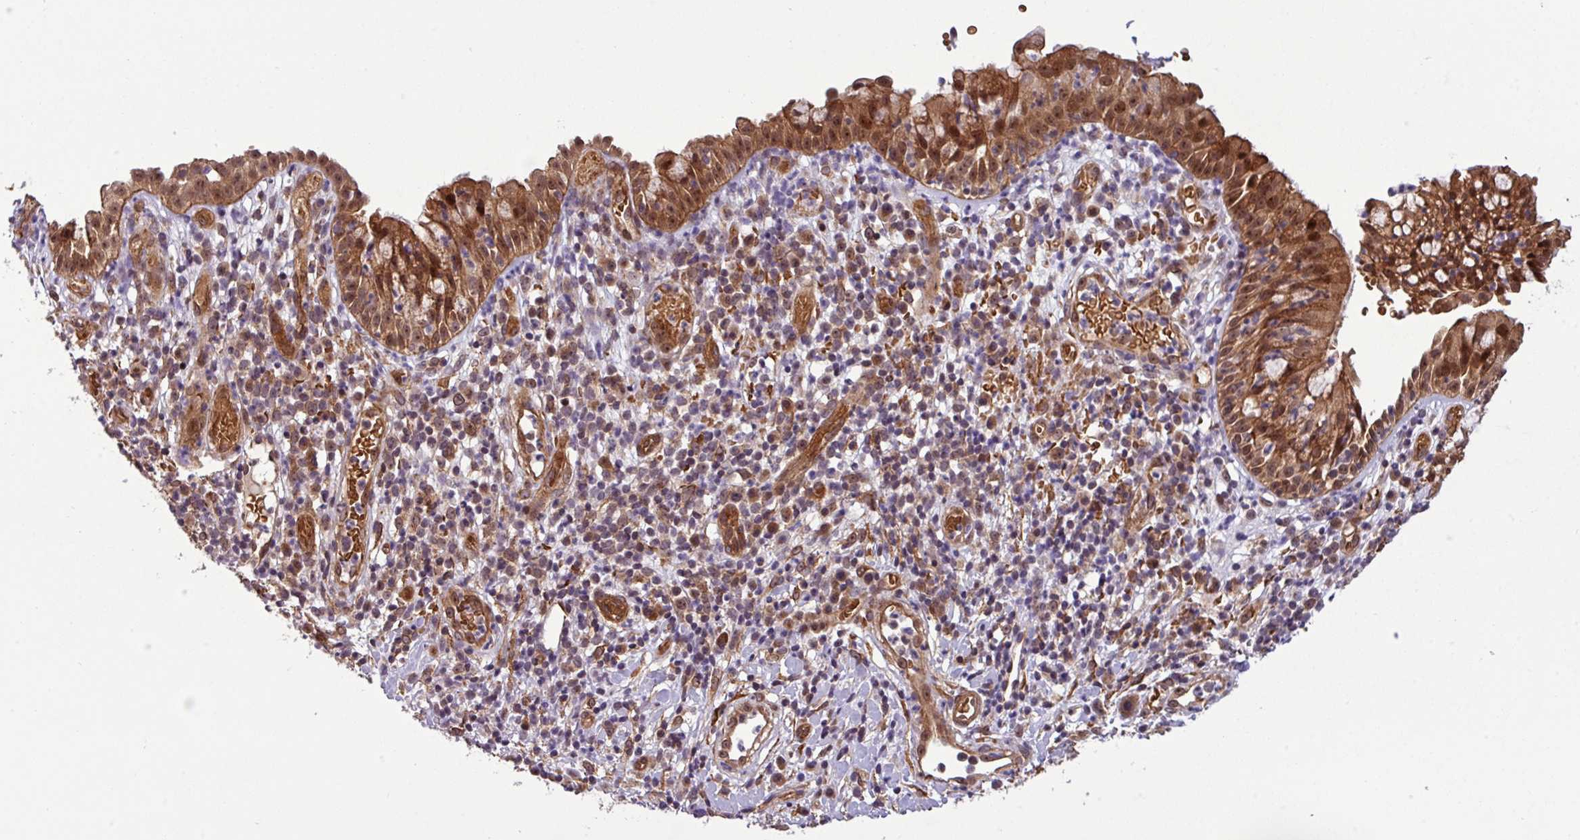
{"staining": {"intensity": "moderate", "quantity": ">75%", "location": "cytoplasmic/membranous,nuclear"}, "tissue": "nasopharynx", "cell_type": "Respiratory epithelial cells", "image_type": "normal", "snomed": [{"axis": "morphology", "description": "Normal tissue, NOS"}, {"axis": "topography", "description": "Nasopharynx"}], "caption": "Moderate cytoplasmic/membranous,nuclear staining for a protein is seen in approximately >75% of respiratory epithelial cells of unremarkable nasopharynx using immunohistochemistry.", "gene": "C7orf50", "patient": {"sex": "male", "age": 65}}